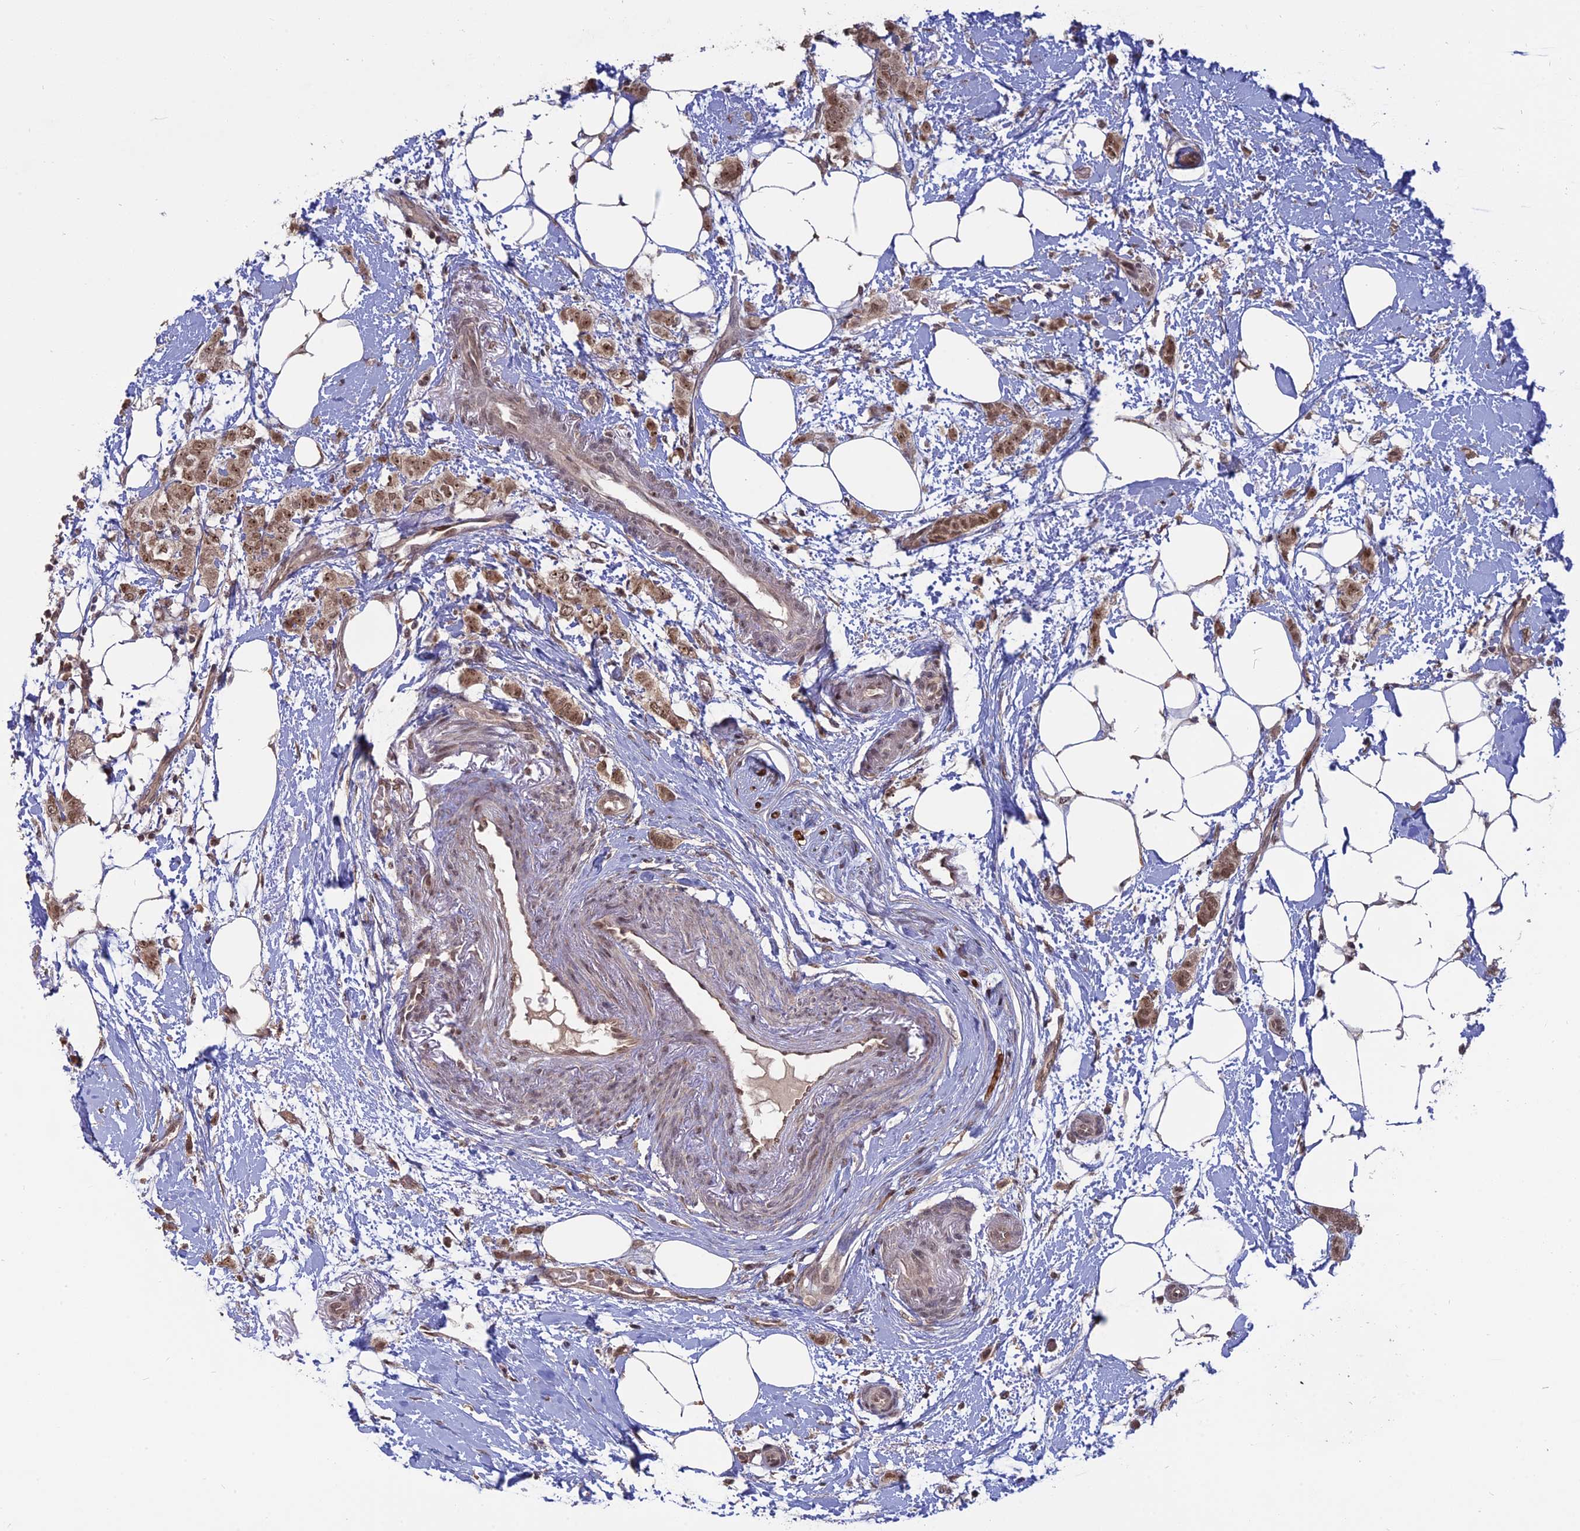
{"staining": {"intensity": "moderate", "quantity": ">75%", "location": "cytoplasmic/membranous,nuclear"}, "tissue": "breast cancer", "cell_type": "Tumor cells", "image_type": "cancer", "snomed": [{"axis": "morphology", "description": "Duct carcinoma"}, {"axis": "topography", "description": "Breast"}], "caption": "Protein analysis of intraductal carcinoma (breast) tissue displays moderate cytoplasmic/membranous and nuclear expression in approximately >75% of tumor cells. (DAB (3,3'-diaminobenzidine) IHC, brown staining for protein, blue staining for nuclei).", "gene": "PKIG", "patient": {"sex": "female", "age": 72}}